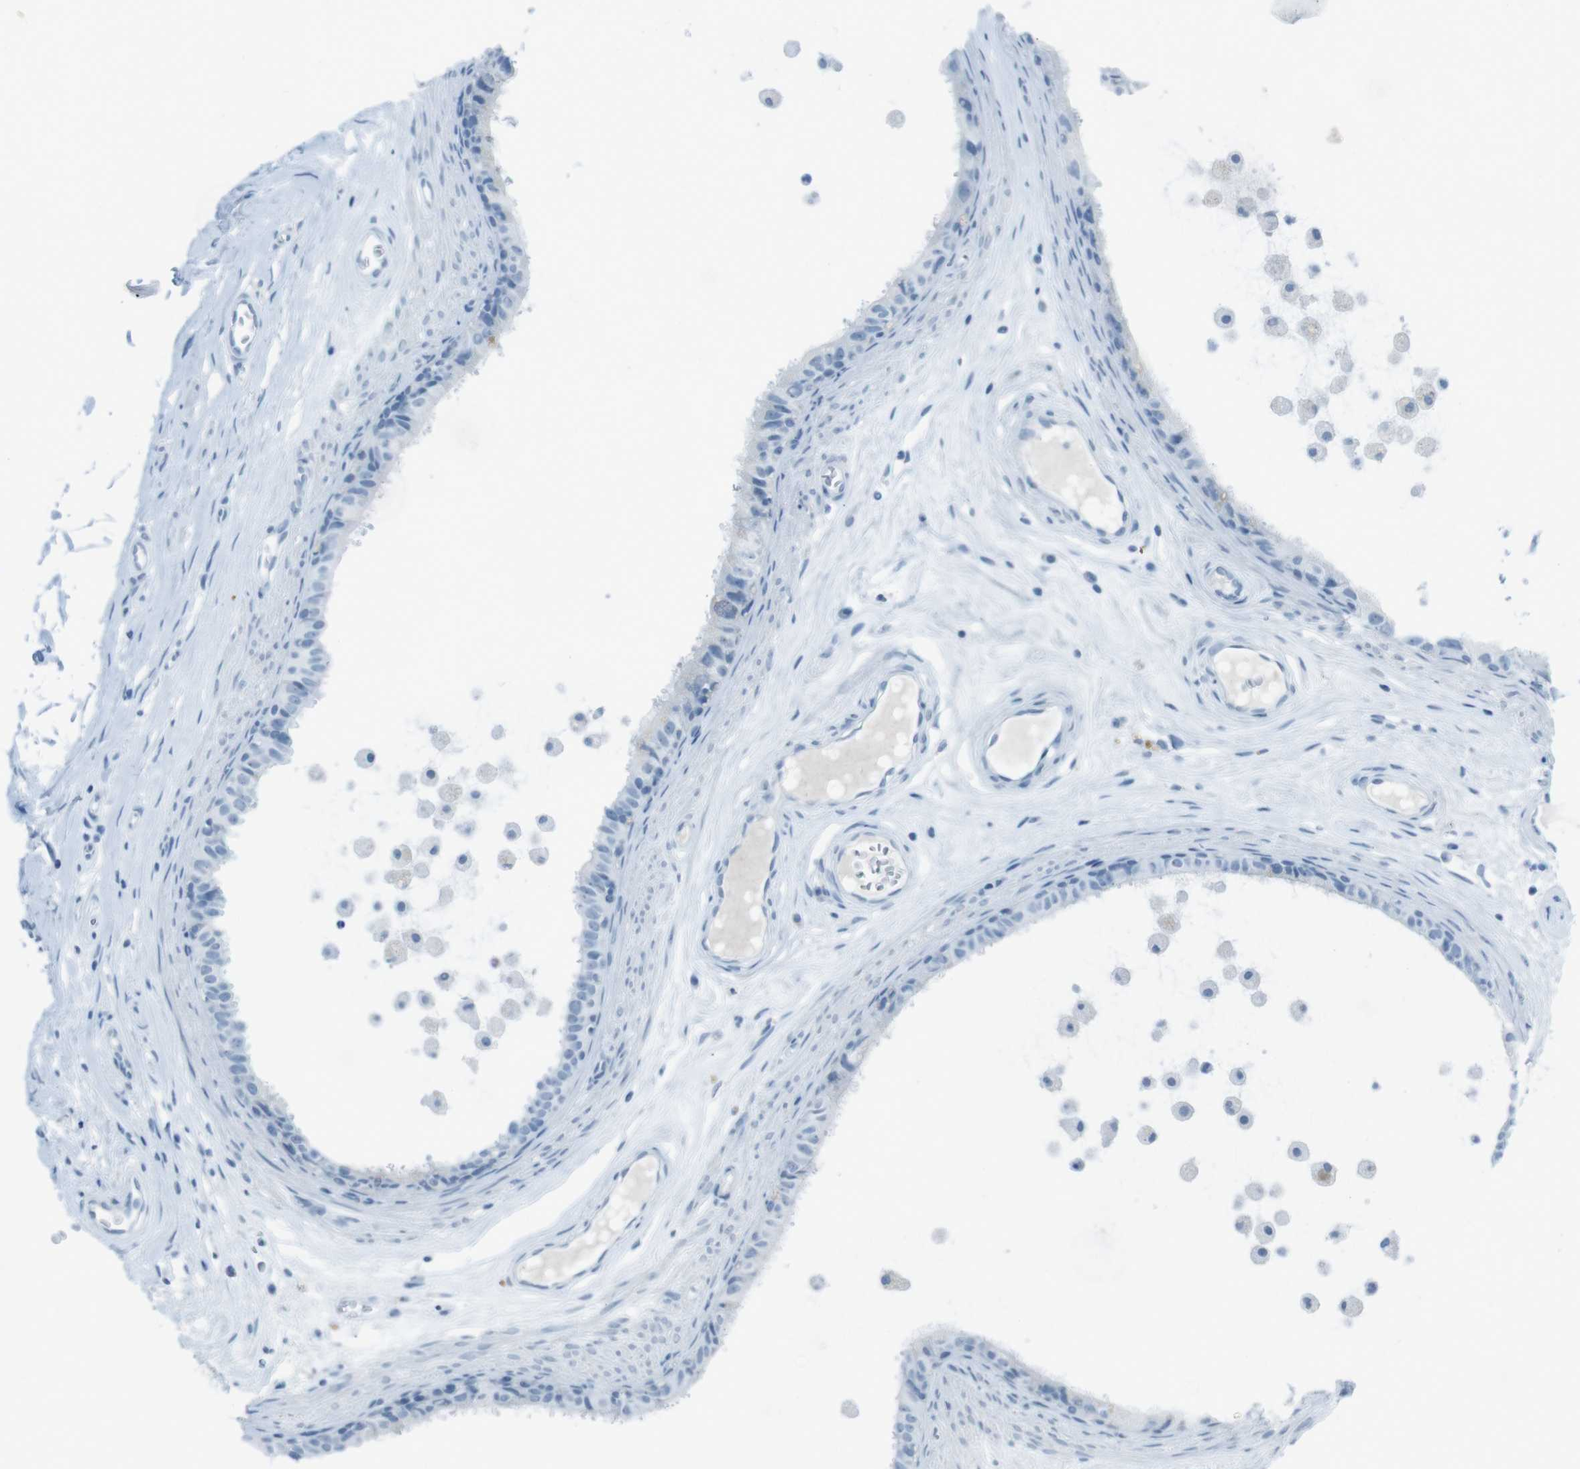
{"staining": {"intensity": "negative", "quantity": "none", "location": "none"}, "tissue": "epididymis", "cell_type": "Glandular cells", "image_type": "normal", "snomed": [{"axis": "morphology", "description": "Normal tissue, NOS"}, {"axis": "morphology", "description": "Inflammation, NOS"}, {"axis": "topography", "description": "Epididymis"}], "caption": "Immunohistochemical staining of benign epididymis shows no significant staining in glandular cells. (Stains: DAB (3,3'-diaminobenzidine) immunohistochemistry with hematoxylin counter stain, Microscopy: brightfield microscopy at high magnification).", "gene": "TMEM207", "patient": {"sex": "male", "age": 85}}